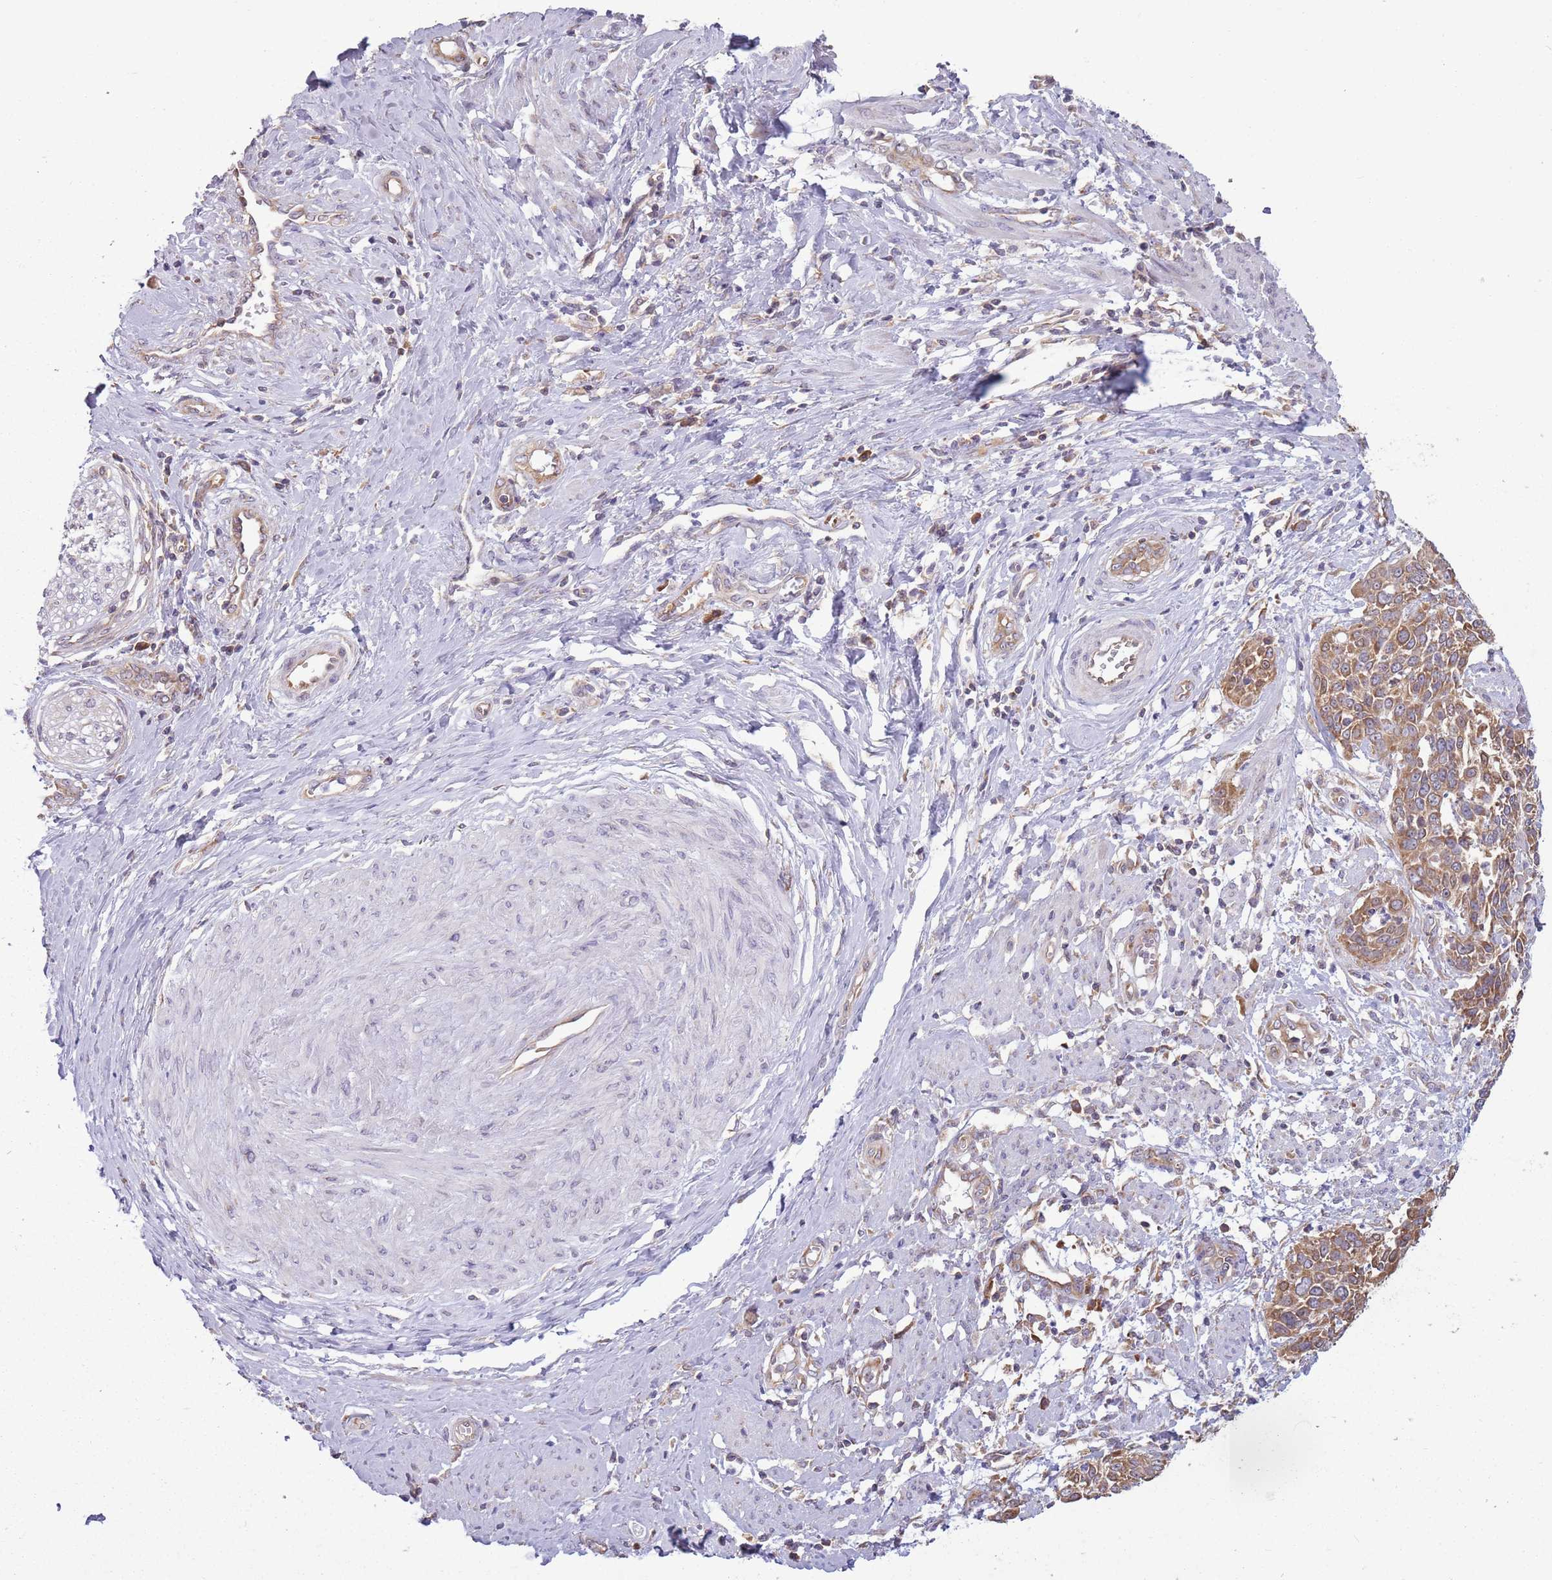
{"staining": {"intensity": "moderate", "quantity": ">75%", "location": "cytoplasmic/membranous"}, "tissue": "cervical cancer", "cell_type": "Tumor cells", "image_type": "cancer", "snomed": [{"axis": "morphology", "description": "Squamous cell carcinoma, NOS"}, {"axis": "topography", "description": "Cervix"}], "caption": "An IHC photomicrograph of neoplastic tissue is shown. Protein staining in brown shows moderate cytoplasmic/membranous positivity in cervical cancer within tumor cells.", "gene": "RPL17-C18orf32", "patient": {"sex": "female", "age": 44}}